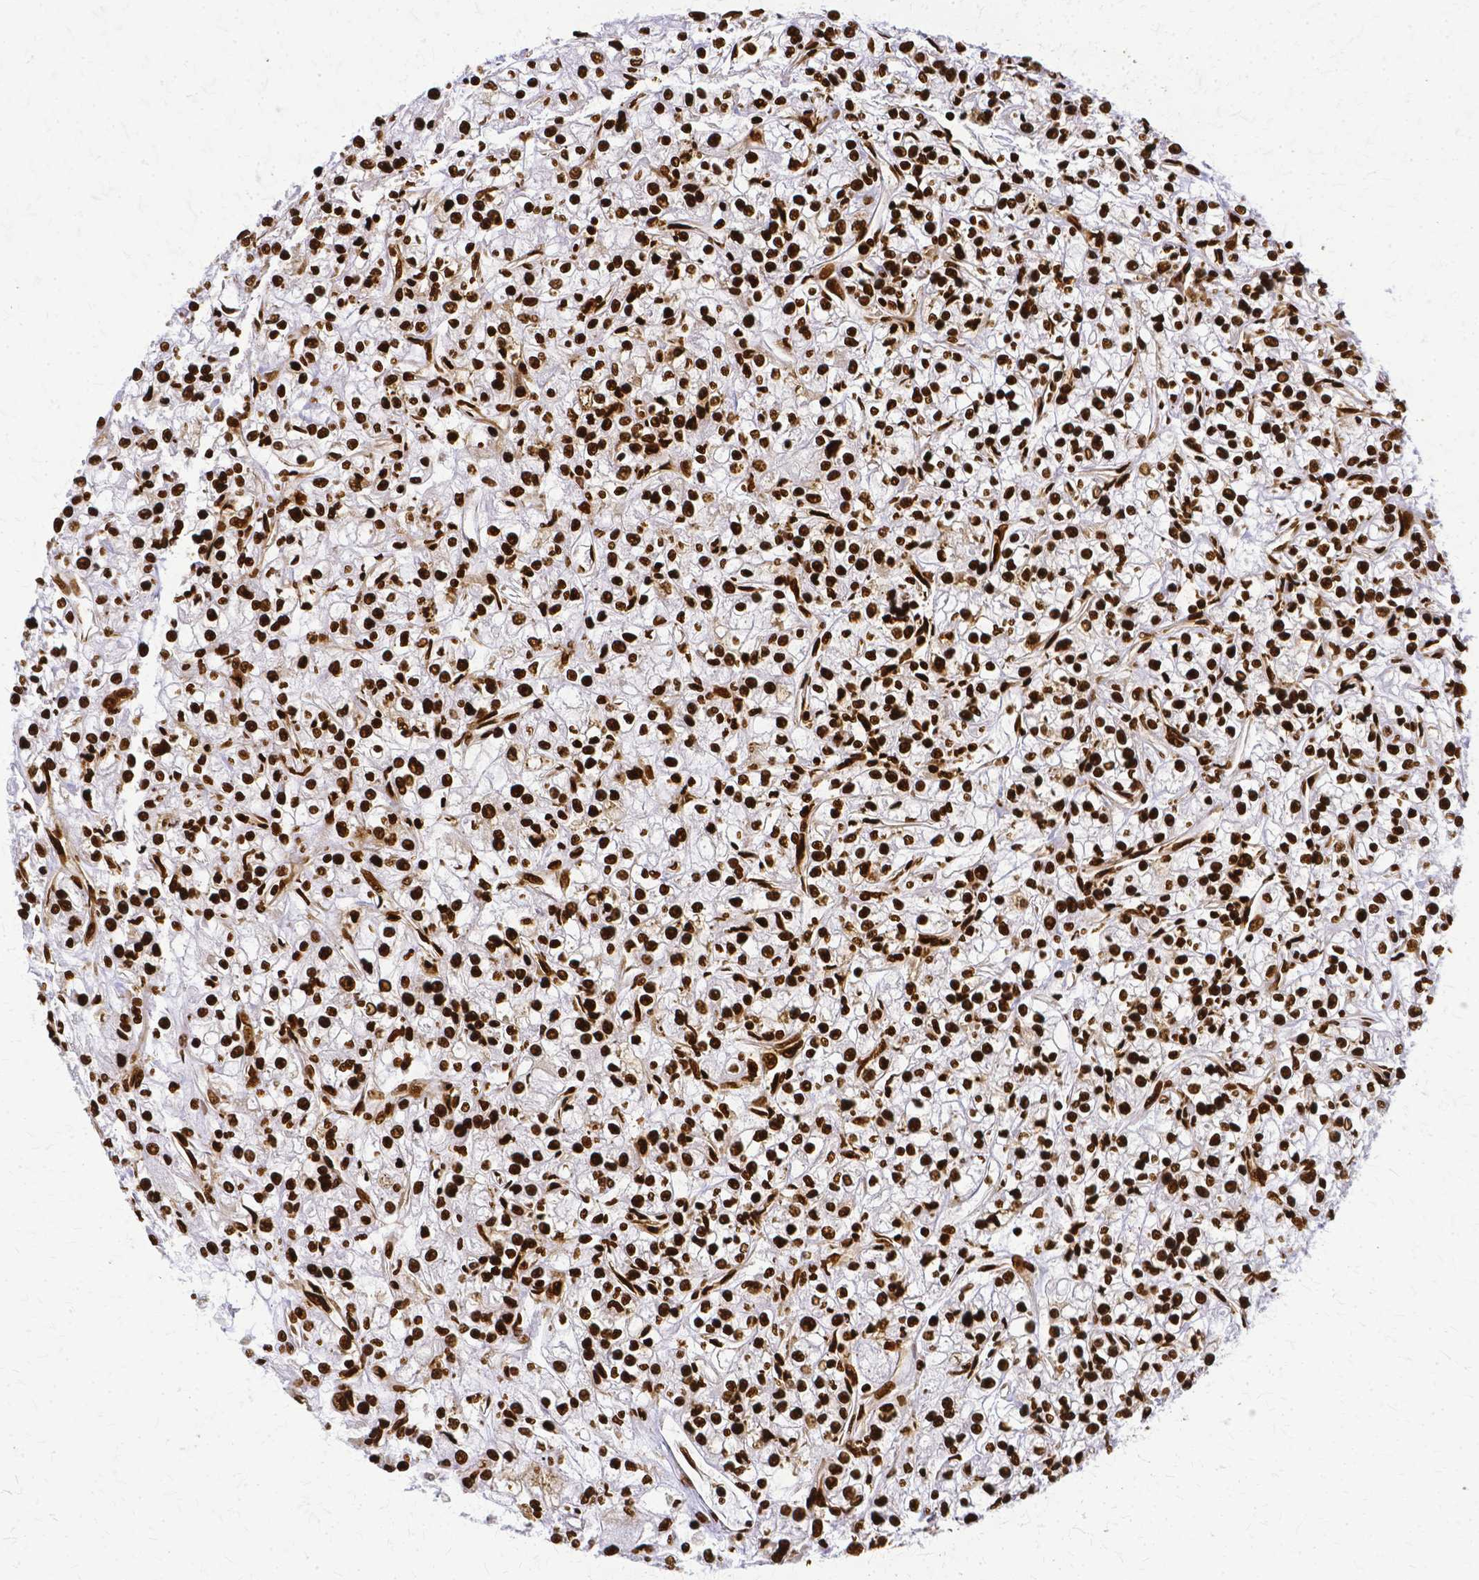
{"staining": {"intensity": "strong", "quantity": ">75%", "location": "nuclear"}, "tissue": "renal cancer", "cell_type": "Tumor cells", "image_type": "cancer", "snomed": [{"axis": "morphology", "description": "Adenocarcinoma, NOS"}, {"axis": "topography", "description": "Kidney"}], "caption": "Immunohistochemistry (DAB) staining of renal adenocarcinoma demonstrates strong nuclear protein positivity in approximately >75% of tumor cells.", "gene": "SFPQ", "patient": {"sex": "female", "age": 59}}